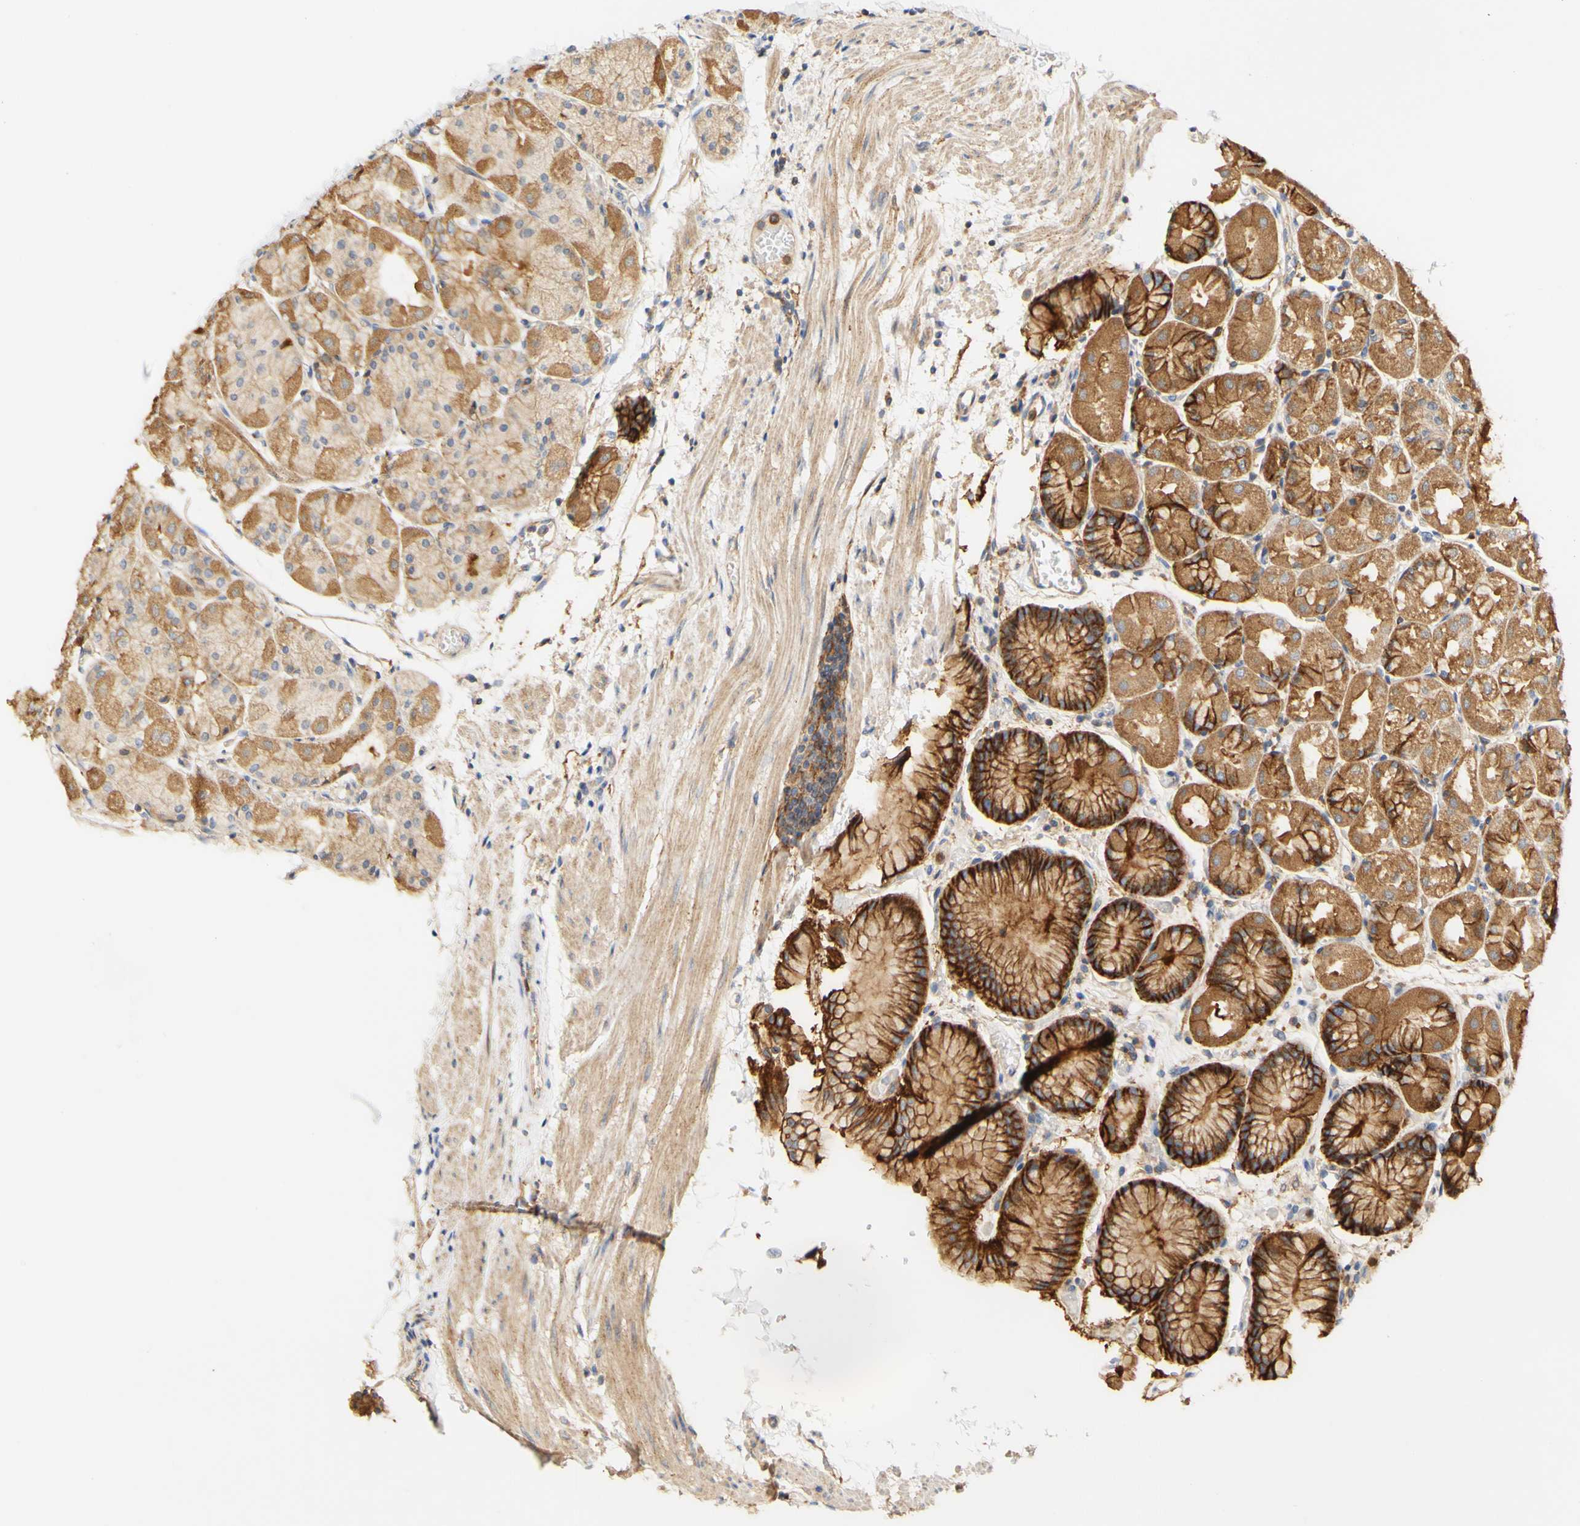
{"staining": {"intensity": "strong", "quantity": ">75%", "location": "cytoplasmic/membranous"}, "tissue": "stomach", "cell_type": "Glandular cells", "image_type": "normal", "snomed": [{"axis": "morphology", "description": "Normal tissue, NOS"}, {"axis": "topography", "description": "Stomach, upper"}], "caption": "Stomach stained with DAB IHC reveals high levels of strong cytoplasmic/membranous positivity in approximately >75% of glandular cells.", "gene": "PCDH7", "patient": {"sex": "male", "age": 72}}